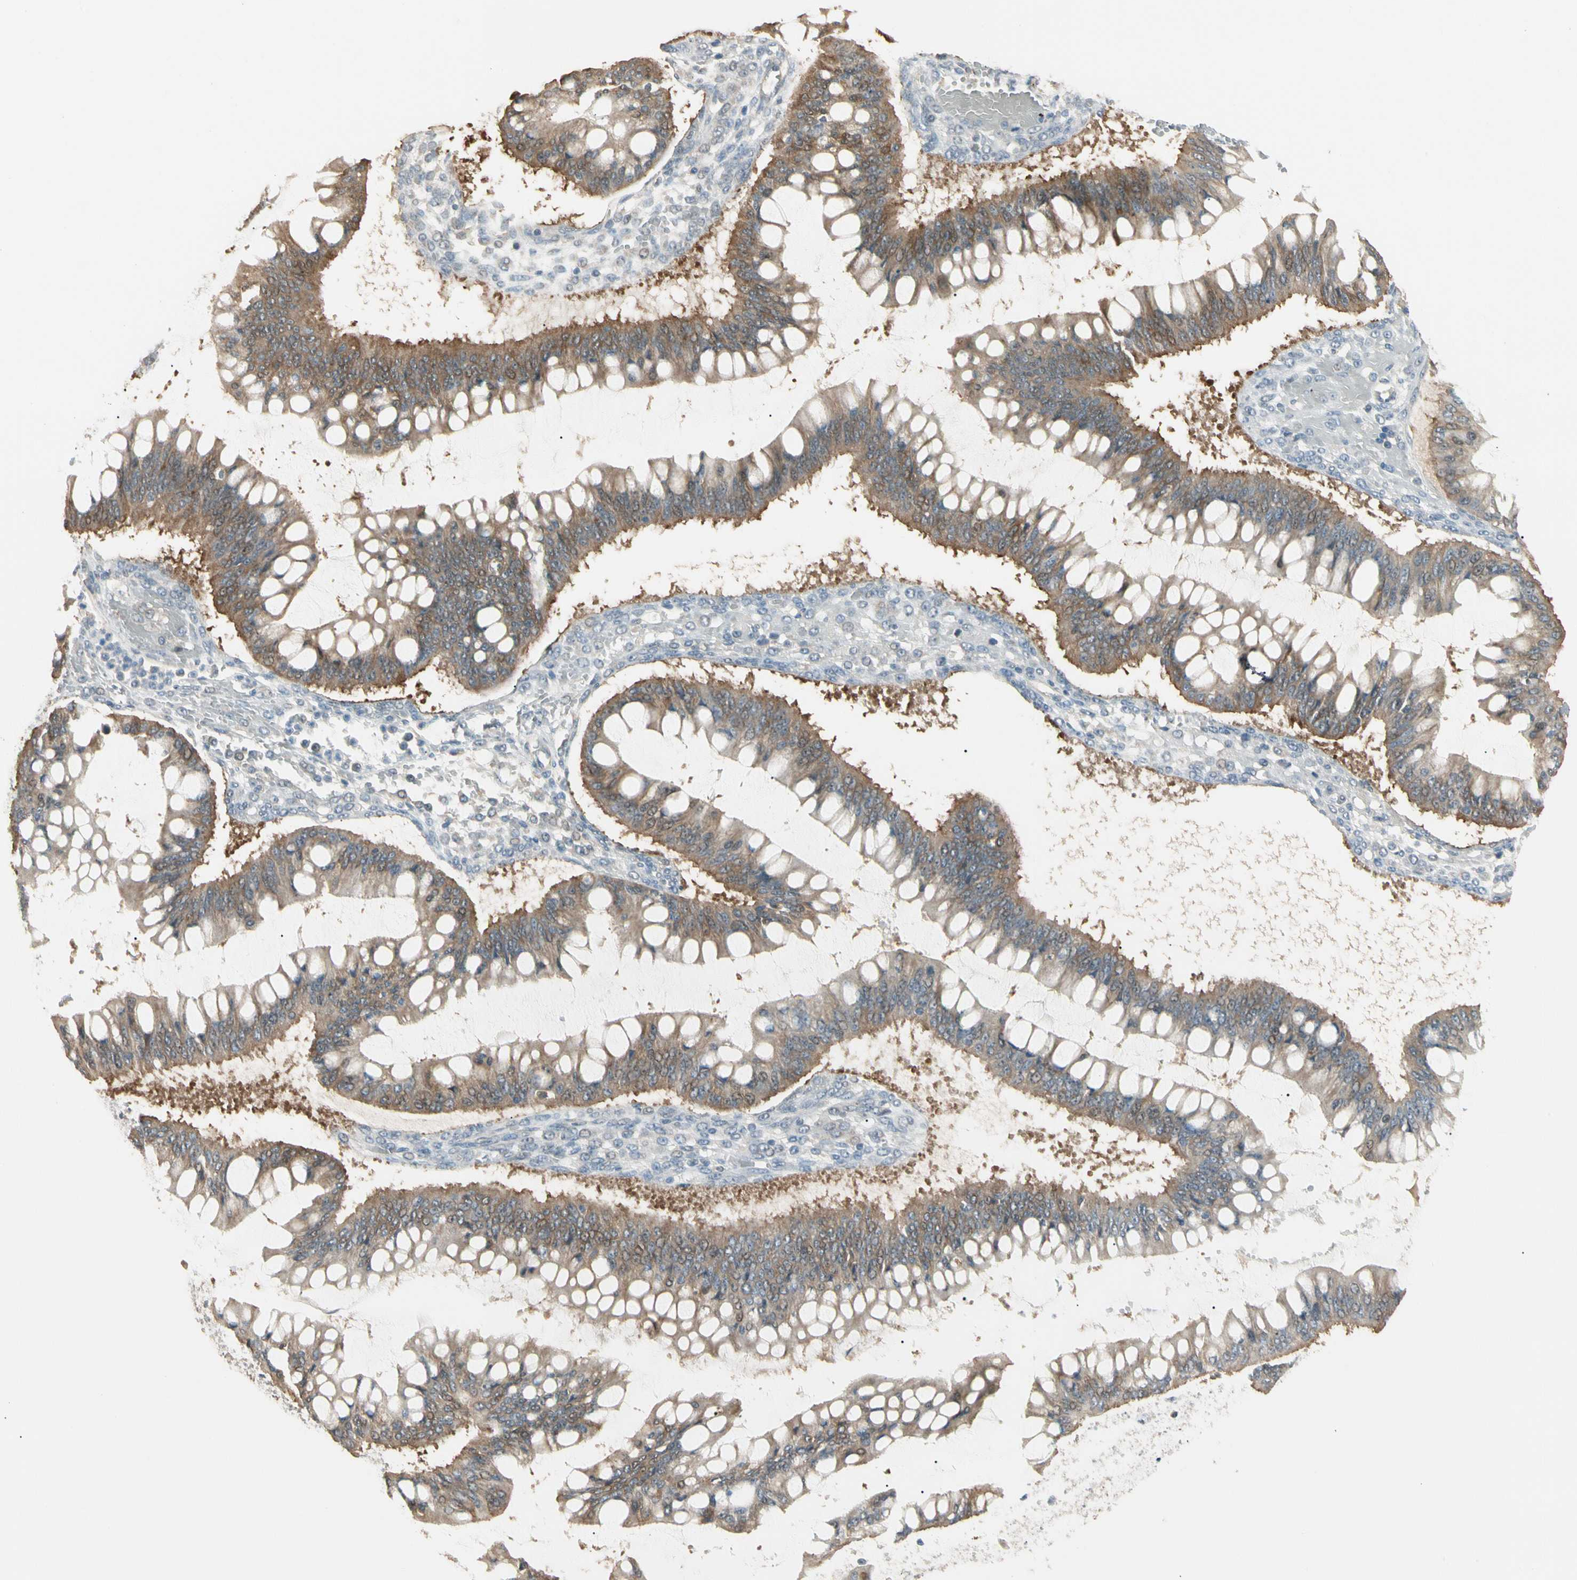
{"staining": {"intensity": "moderate", "quantity": ">75%", "location": "cytoplasmic/membranous"}, "tissue": "ovarian cancer", "cell_type": "Tumor cells", "image_type": "cancer", "snomed": [{"axis": "morphology", "description": "Cystadenocarcinoma, mucinous, NOS"}, {"axis": "topography", "description": "Ovary"}], "caption": "Protein analysis of ovarian cancer (mucinous cystadenocarcinoma) tissue shows moderate cytoplasmic/membranous staining in about >75% of tumor cells.", "gene": "GNE", "patient": {"sex": "female", "age": 73}}